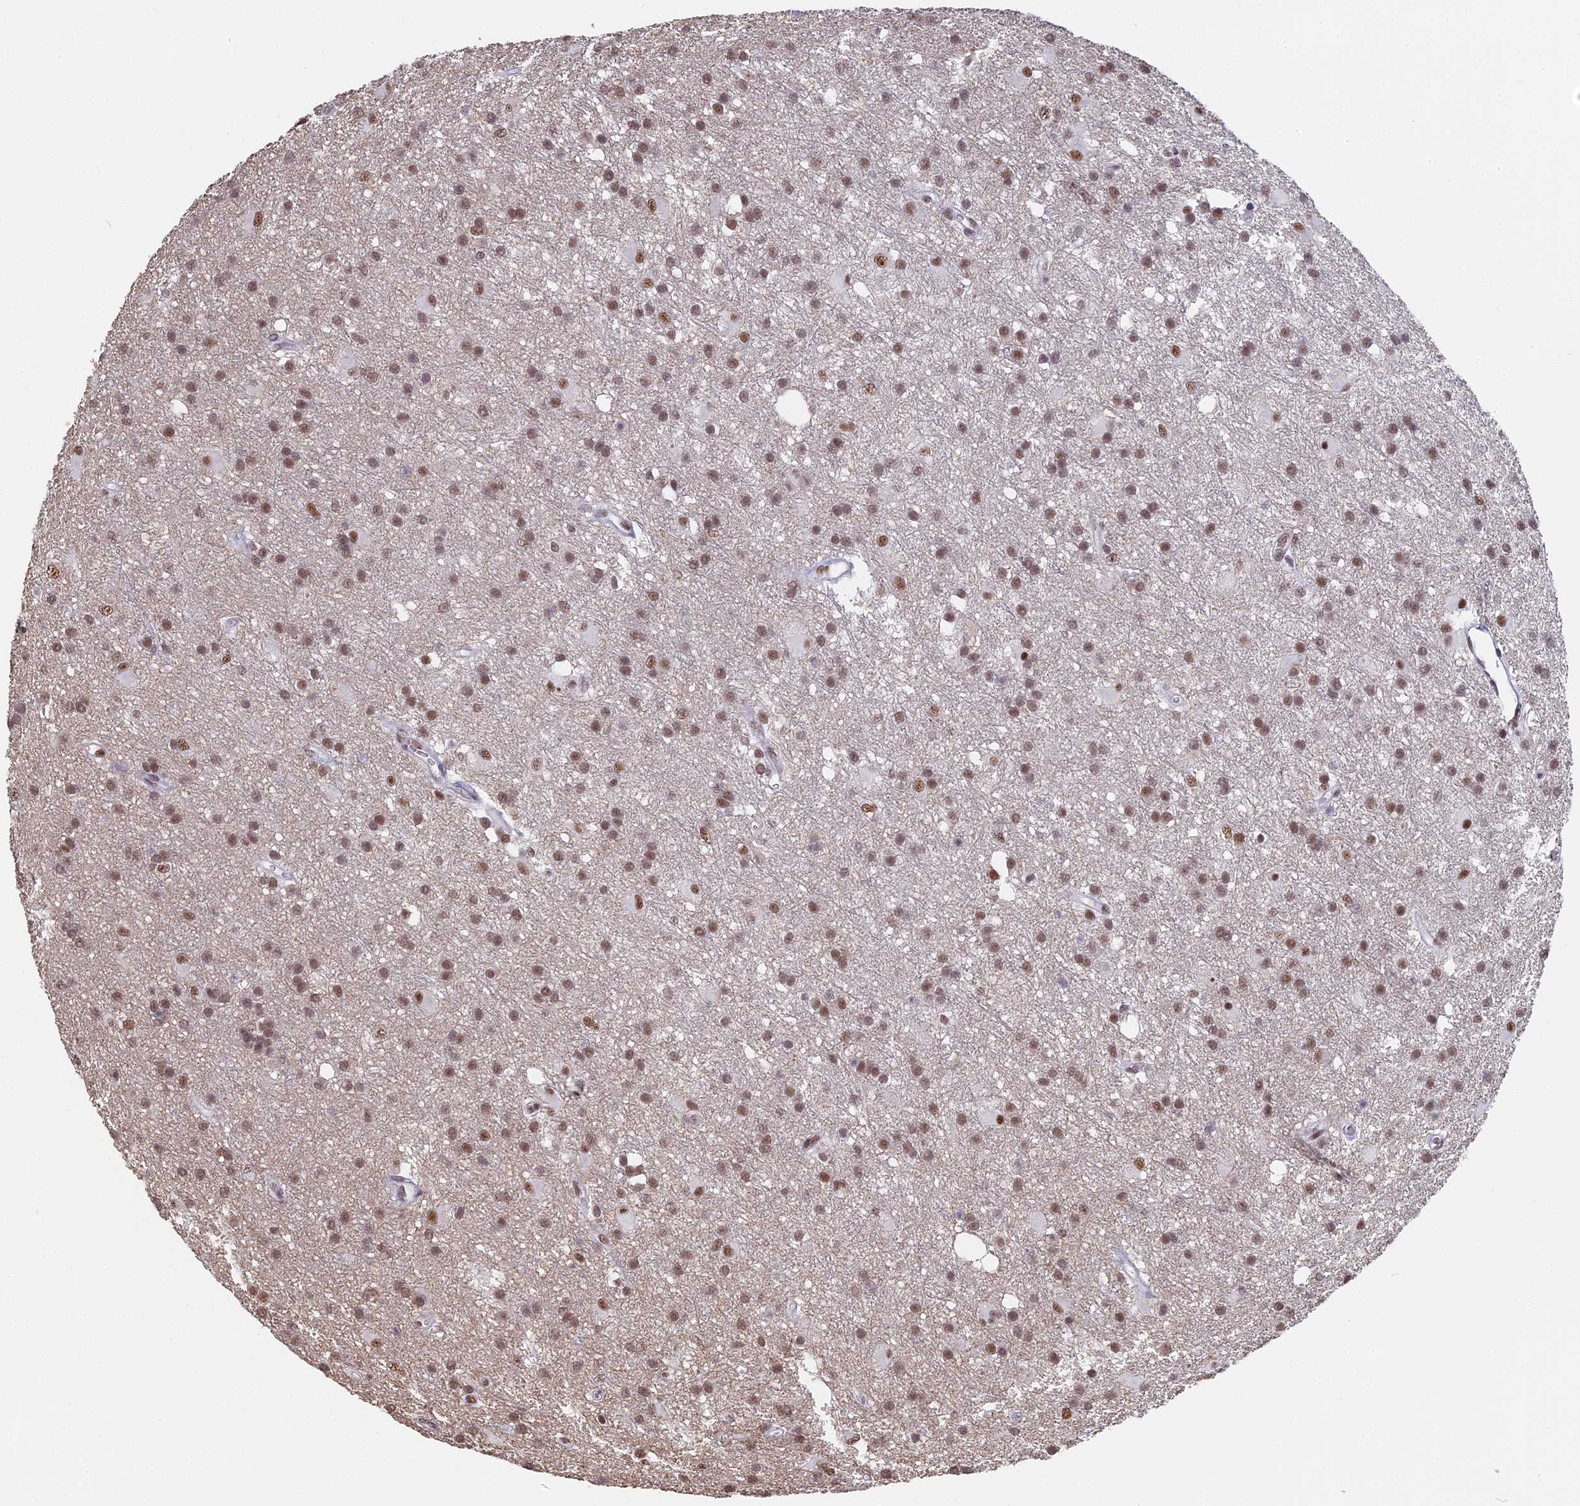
{"staining": {"intensity": "moderate", "quantity": ">75%", "location": "nuclear"}, "tissue": "glioma", "cell_type": "Tumor cells", "image_type": "cancer", "snomed": [{"axis": "morphology", "description": "Glioma, malignant, High grade"}, {"axis": "topography", "description": "Brain"}], "caption": "This is a histology image of immunohistochemistry staining of glioma, which shows moderate positivity in the nuclear of tumor cells.", "gene": "CD2BP2", "patient": {"sex": "male", "age": 77}}